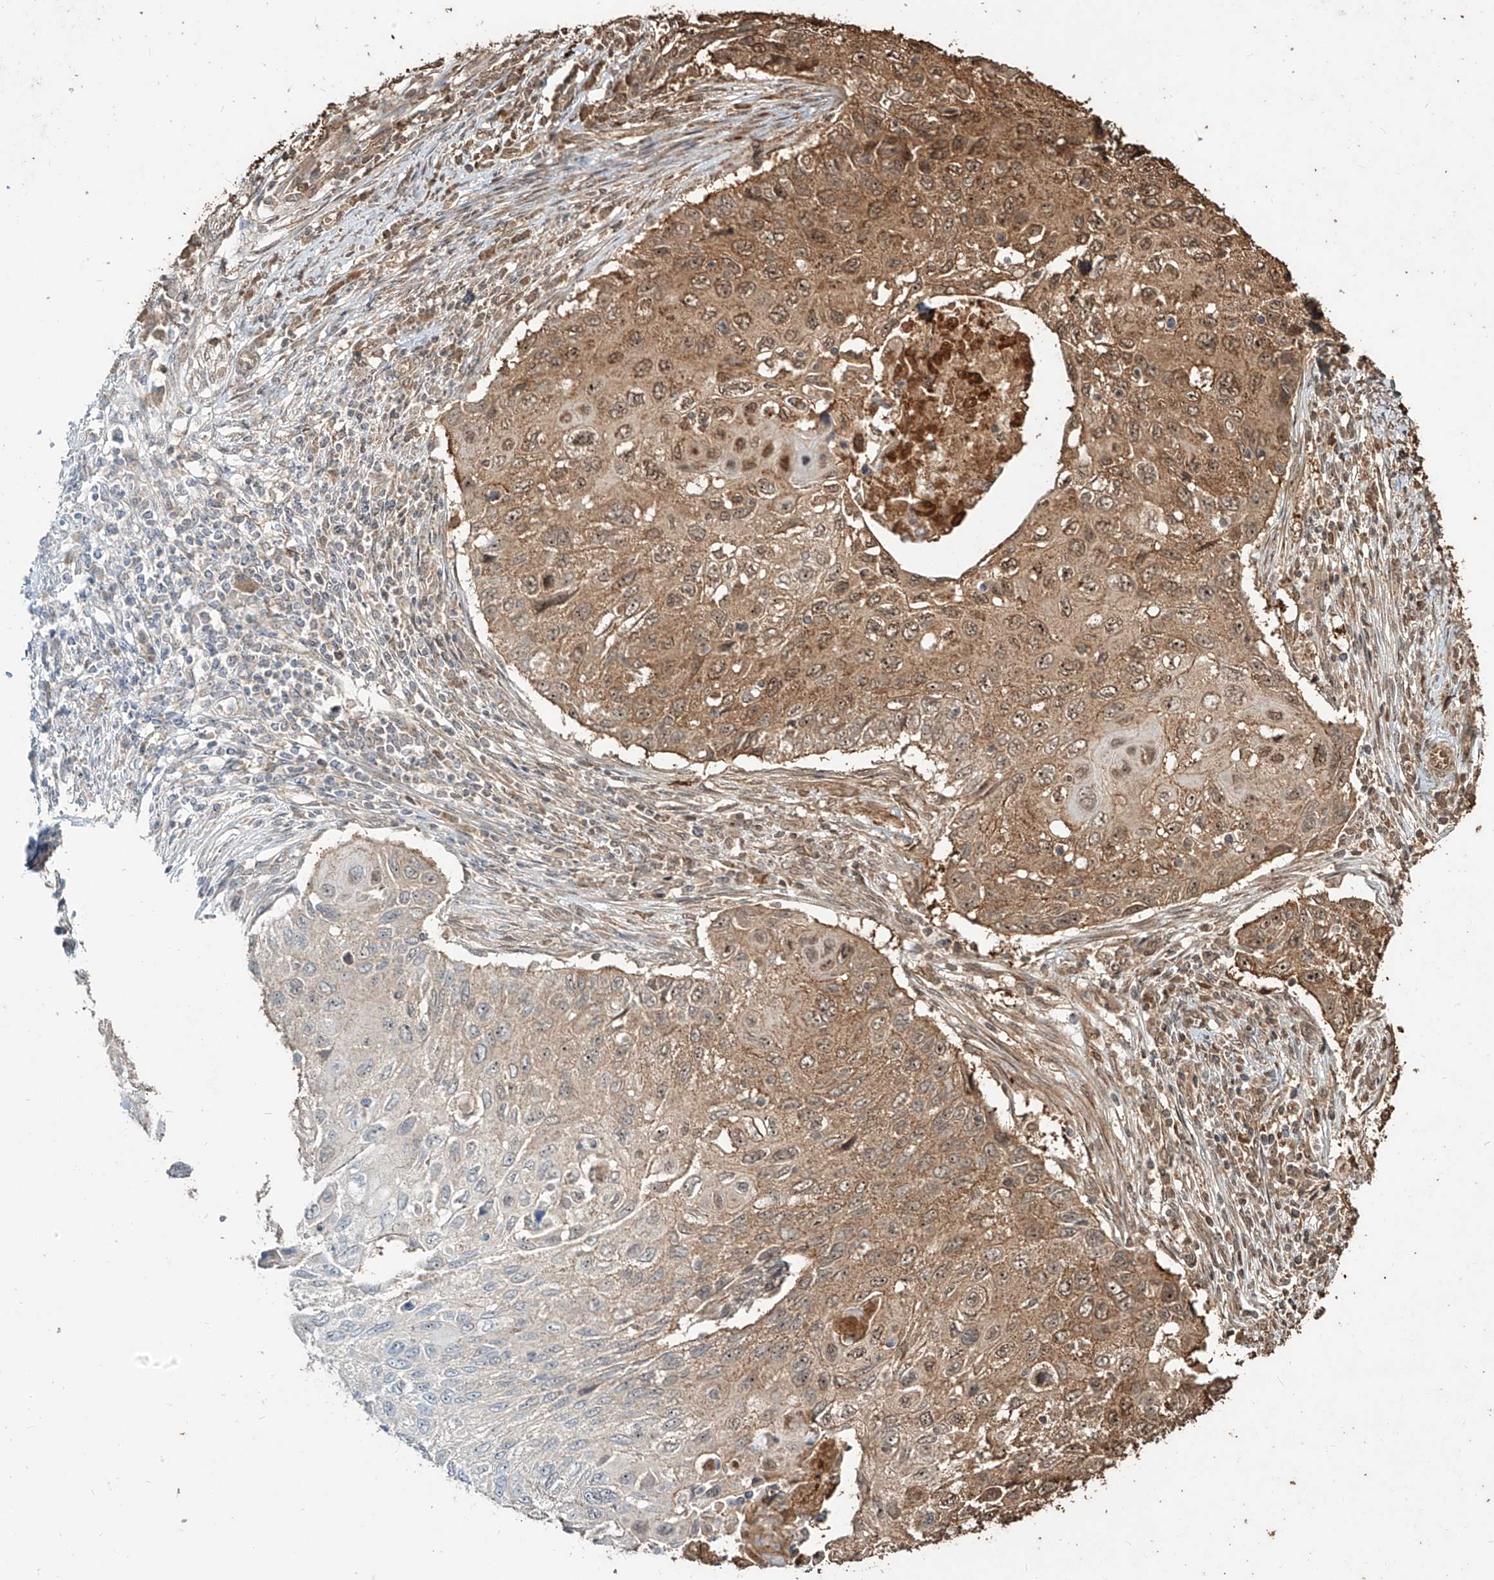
{"staining": {"intensity": "moderate", "quantity": ">75%", "location": "cytoplasmic/membranous,nuclear"}, "tissue": "cervical cancer", "cell_type": "Tumor cells", "image_type": "cancer", "snomed": [{"axis": "morphology", "description": "Squamous cell carcinoma, NOS"}, {"axis": "topography", "description": "Cervix"}], "caption": "Squamous cell carcinoma (cervical) tissue exhibits moderate cytoplasmic/membranous and nuclear positivity in about >75% of tumor cells, visualized by immunohistochemistry. (IHC, brightfield microscopy, high magnification).", "gene": "ZNF660", "patient": {"sex": "female", "age": 70}}